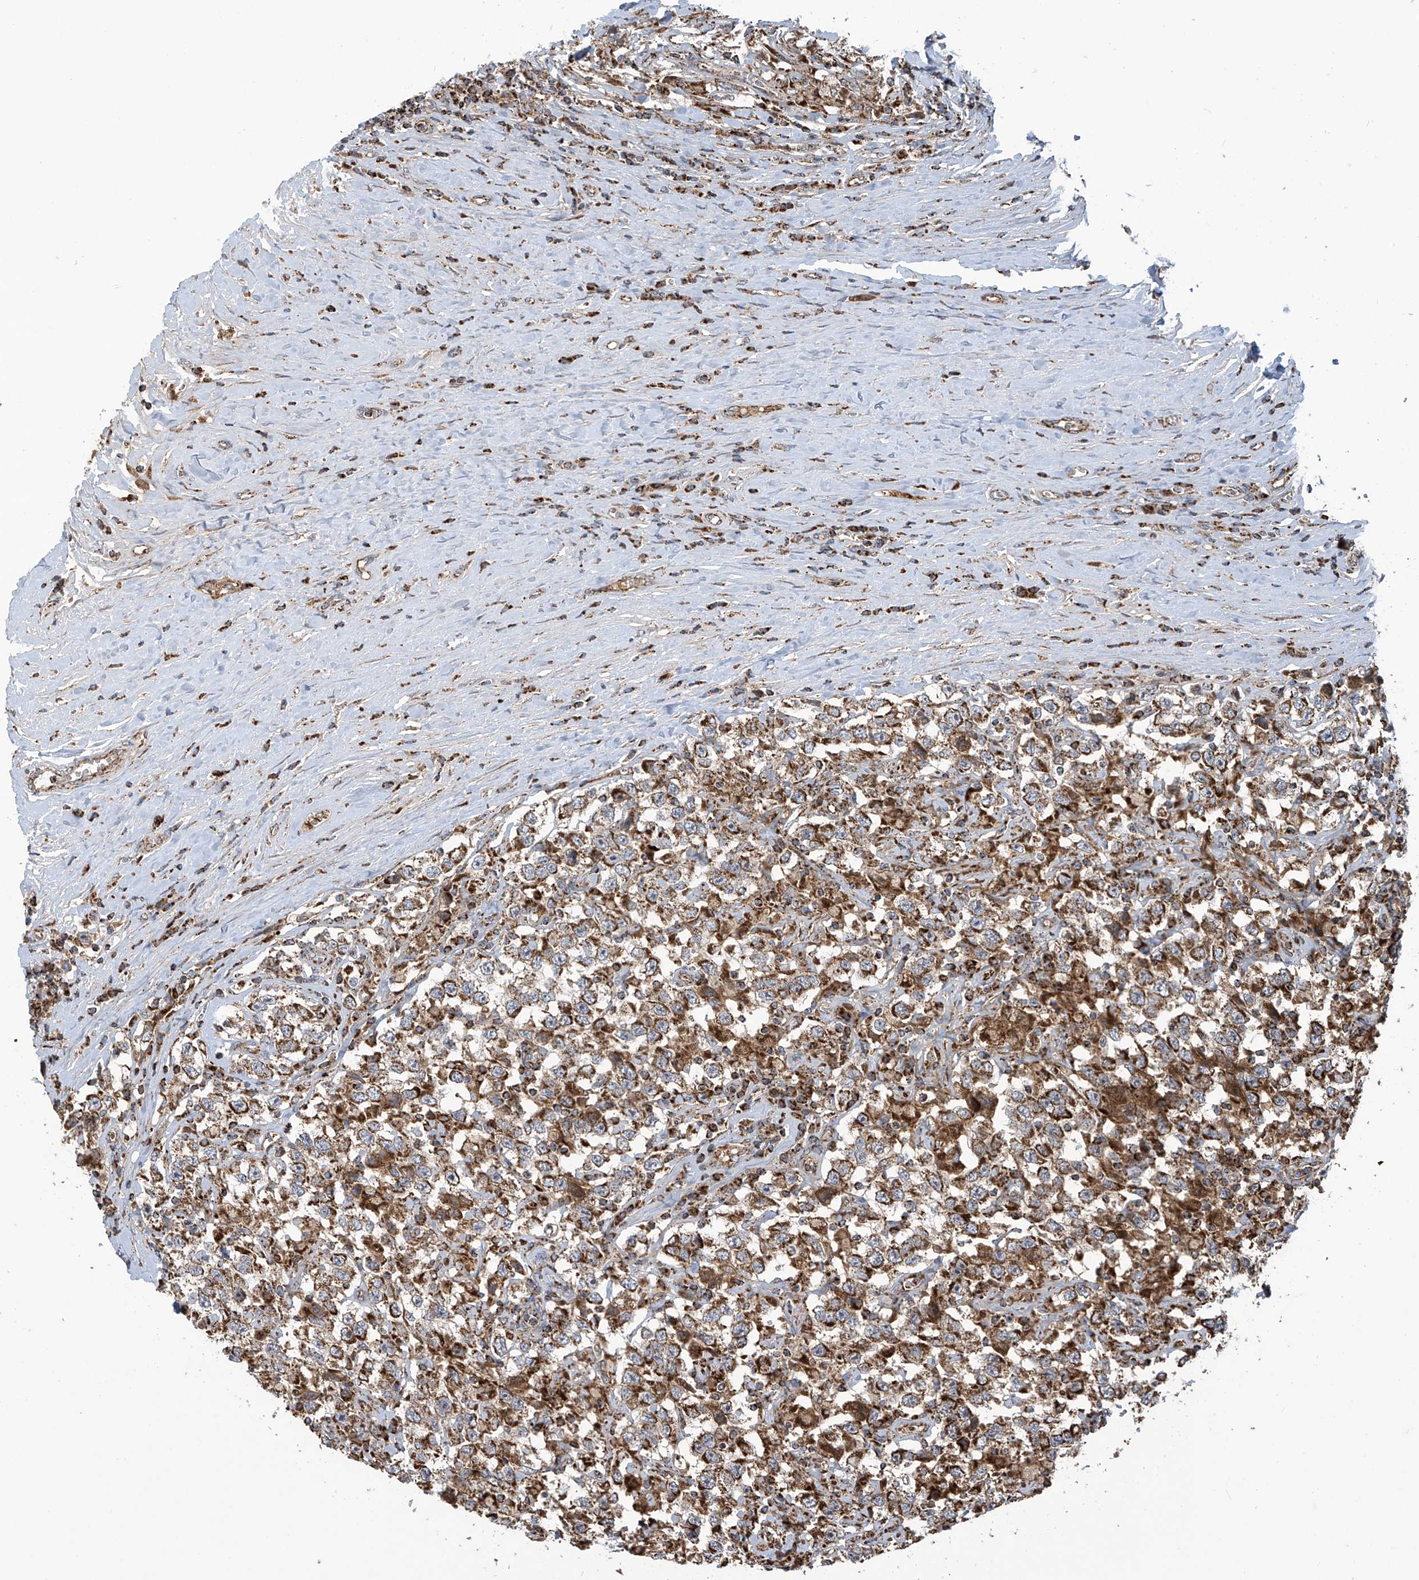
{"staining": {"intensity": "moderate", "quantity": ">75%", "location": "cytoplasmic/membranous"}, "tissue": "testis cancer", "cell_type": "Tumor cells", "image_type": "cancer", "snomed": [{"axis": "morphology", "description": "Seminoma, NOS"}, {"axis": "topography", "description": "Testis"}], "caption": "Immunohistochemistry staining of testis cancer (seminoma), which demonstrates medium levels of moderate cytoplasmic/membranous staining in about >75% of tumor cells indicating moderate cytoplasmic/membranous protein expression. The staining was performed using DAB (brown) for protein detection and nuclei were counterstained in hematoxylin (blue).", "gene": "COX10", "patient": {"sex": "male", "age": 41}}